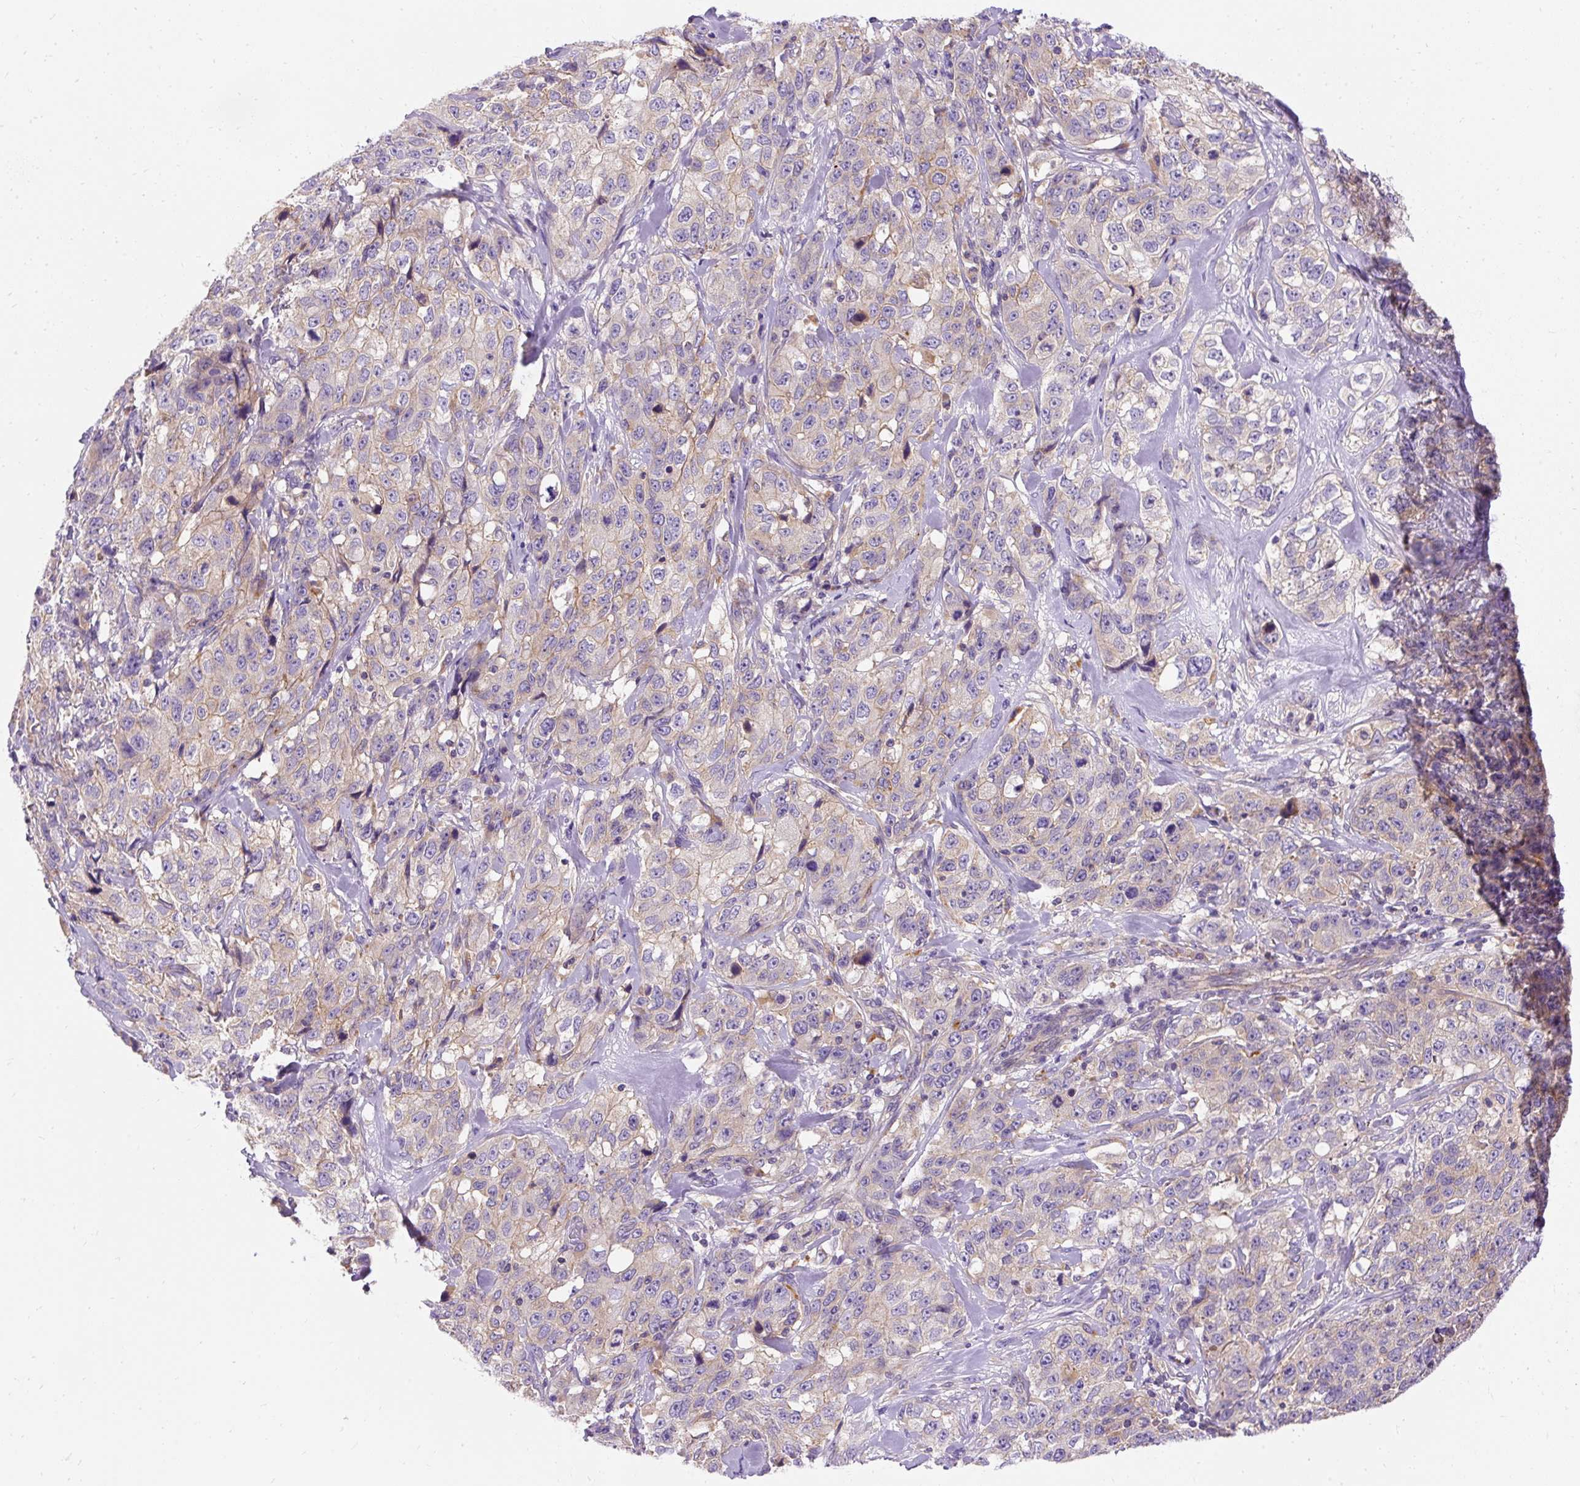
{"staining": {"intensity": "weak", "quantity": "25%-75%", "location": "cytoplasmic/membranous"}, "tissue": "stomach cancer", "cell_type": "Tumor cells", "image_type": "cancer", "snomed": [{"axis": "morphology", "description": "Adenocarcinoma, NOS"}, {"axis": "topography", "description": "Stomach"}], "caption": "Approximately 25%-75% of tumor cells in human adenocarcinoma (stomach) show weak cytoplasmic/membranous protein positivity as visualized by brown immunohistochemical staining.", "gene": "OR4K15", "patient": {"sex": "male", "age": 48}}